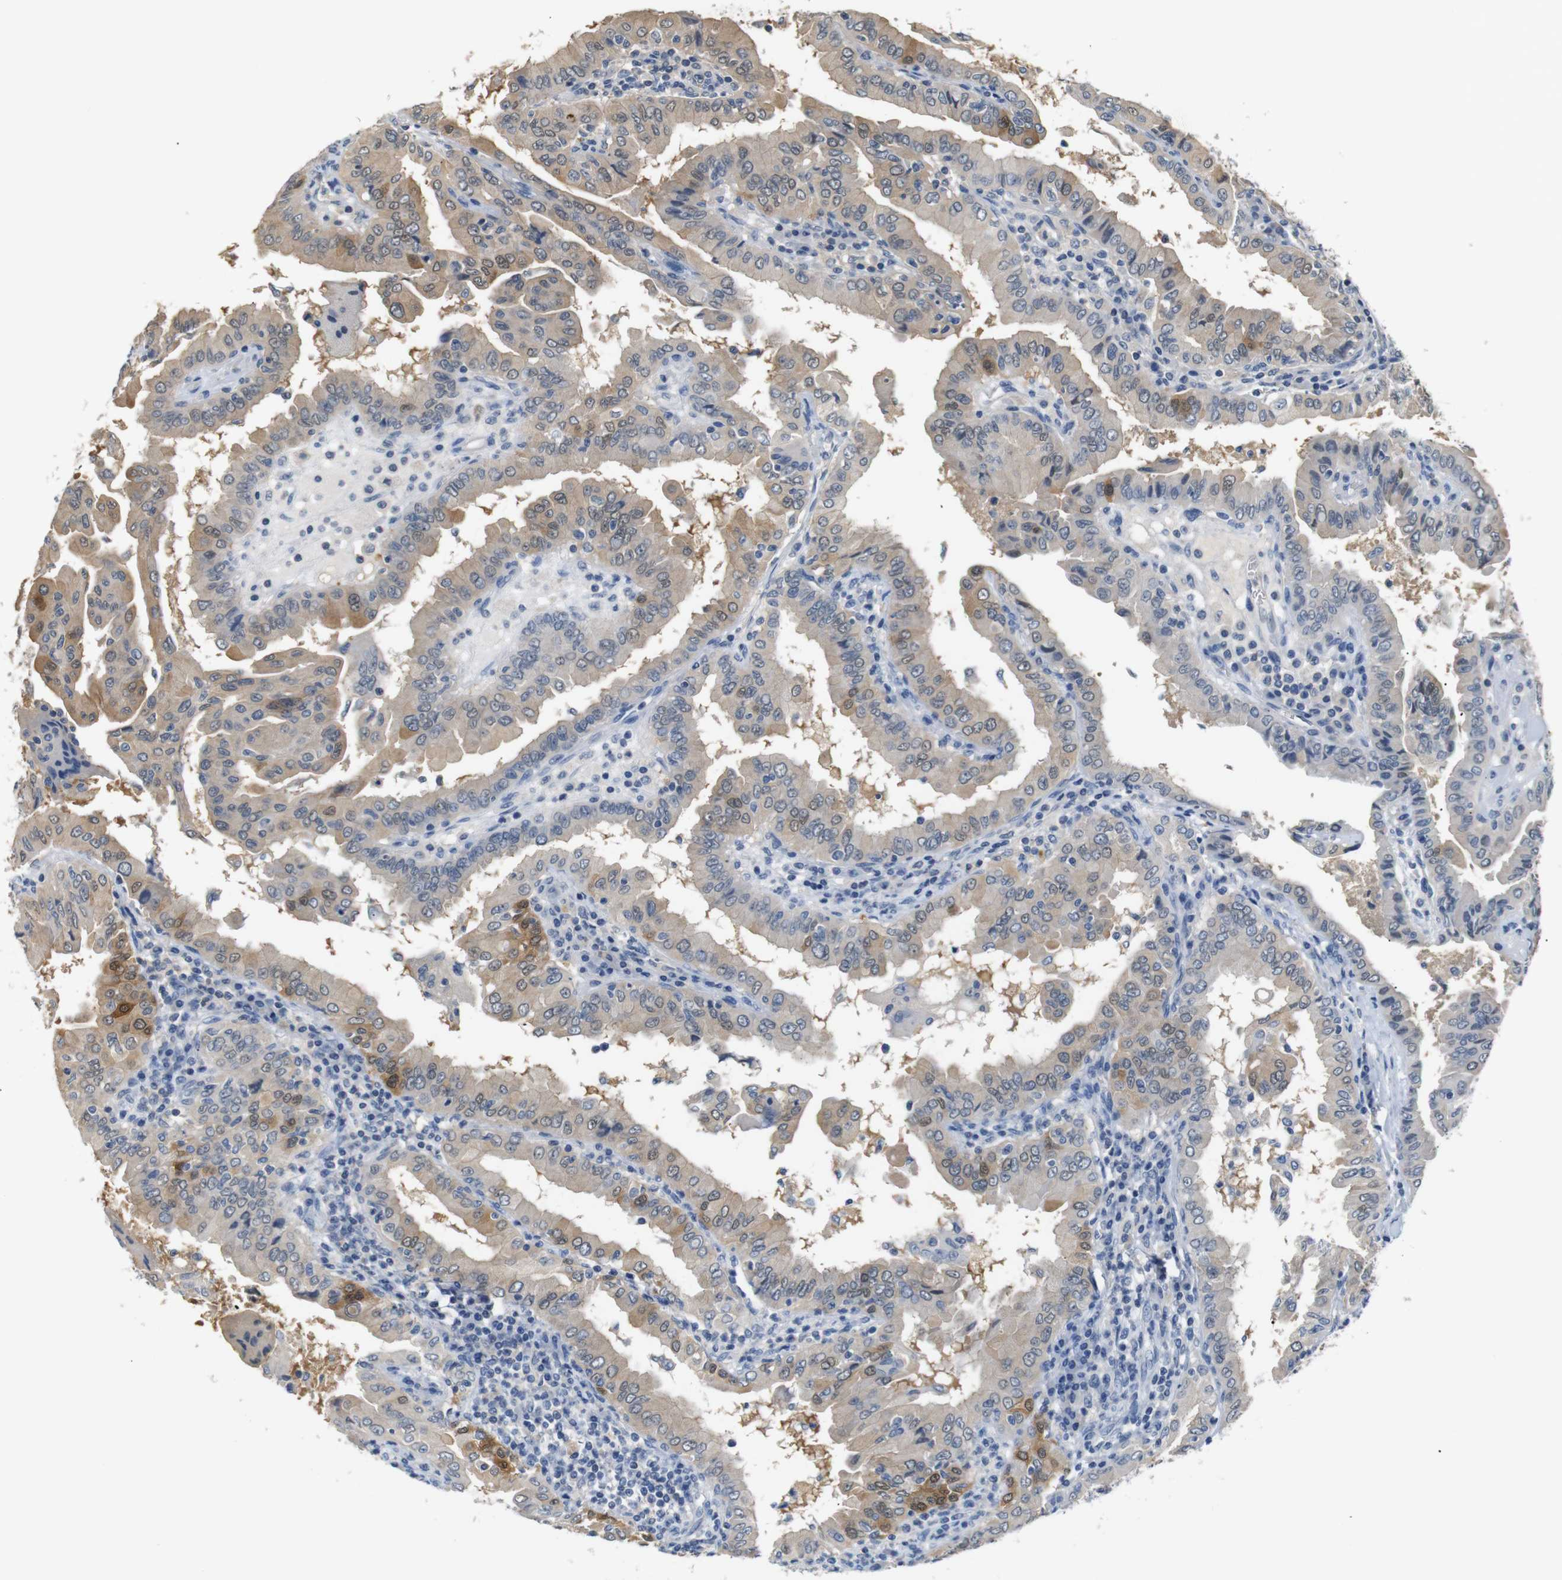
{"staining": {"intensity": "moderate", "quantity": "25%-75%", "location": "cytoplasmic/membranous,nuclear"}, "tissue": "thyroid cancer", "cell_type": "Tumor cells", "image_type": "cancer", "snomed": [{"axis": "morphology", "description": "Papillary adenocarcinoma, NOS"}, {"axis": "topography", "description": "Thyroid gland"}], "caption": "Brown immunohistochemical staining in human thyroid cancer (papillary adenocarcinoma) displays moderate cytoplasmic/membranous and nuclear staining in about 25%-75% of tumor cells.", "gene": "SFN", "patient": {"sex": "male", "age": 33}}